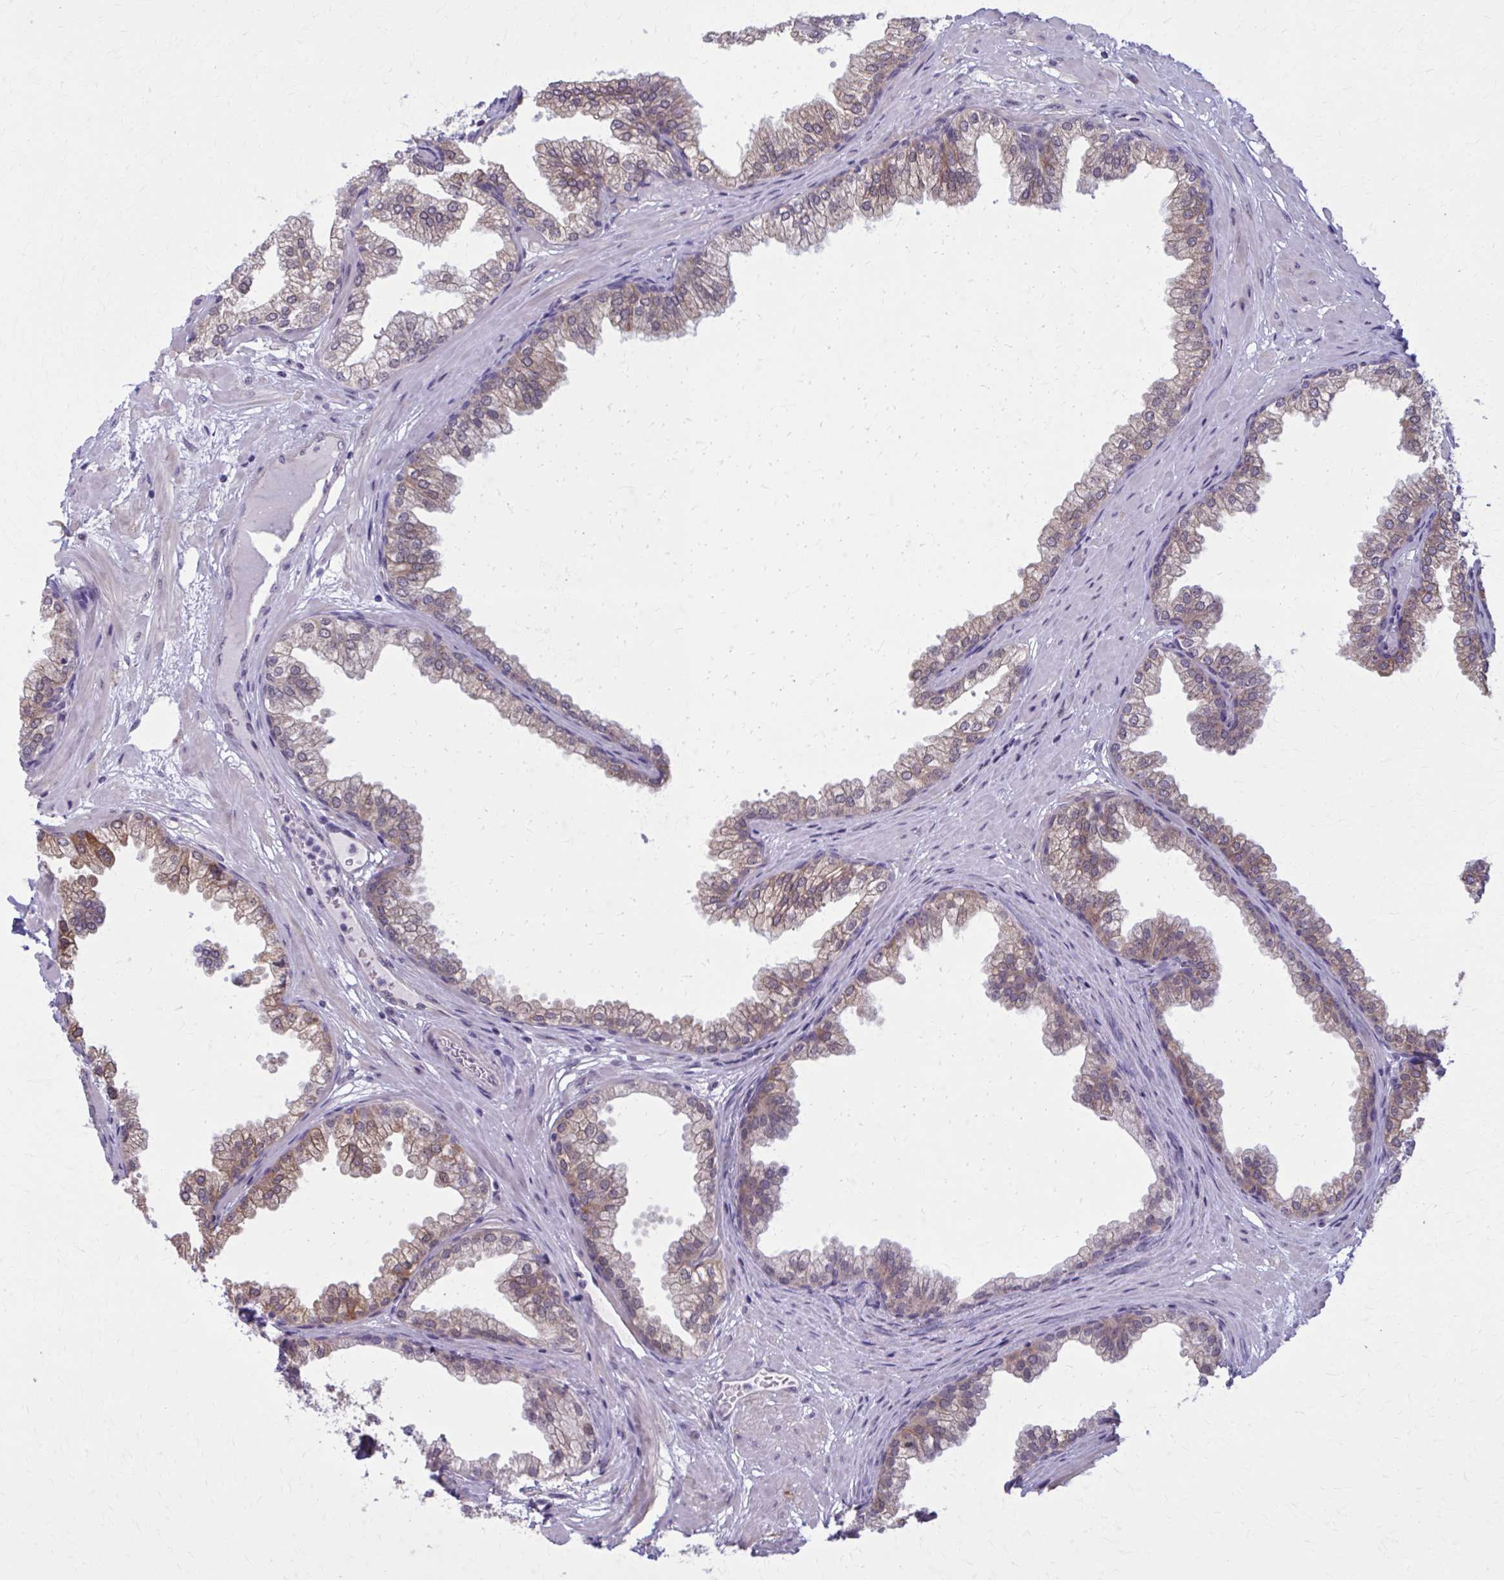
{"staining": {"intensity": "moderate", "quantity": "25%-75%", "location": "cytoplasmic/membranous"}, "tissue": "prostate", "cell_type": "Glandular cells", "image_type": "normal", "snomed": [{"axis": "morphology", "description": "Normal tissue, NOS"}, {"axis": "topography", "description": "Prostate"}], "caption": "Moderate cytoplasmic/membranous staining for a protein is present in about 25%-75% of glandular cells of normal prostate using IHC.", "gene": "NUMBL", "patient": {"sex": "male", "age": 37}}